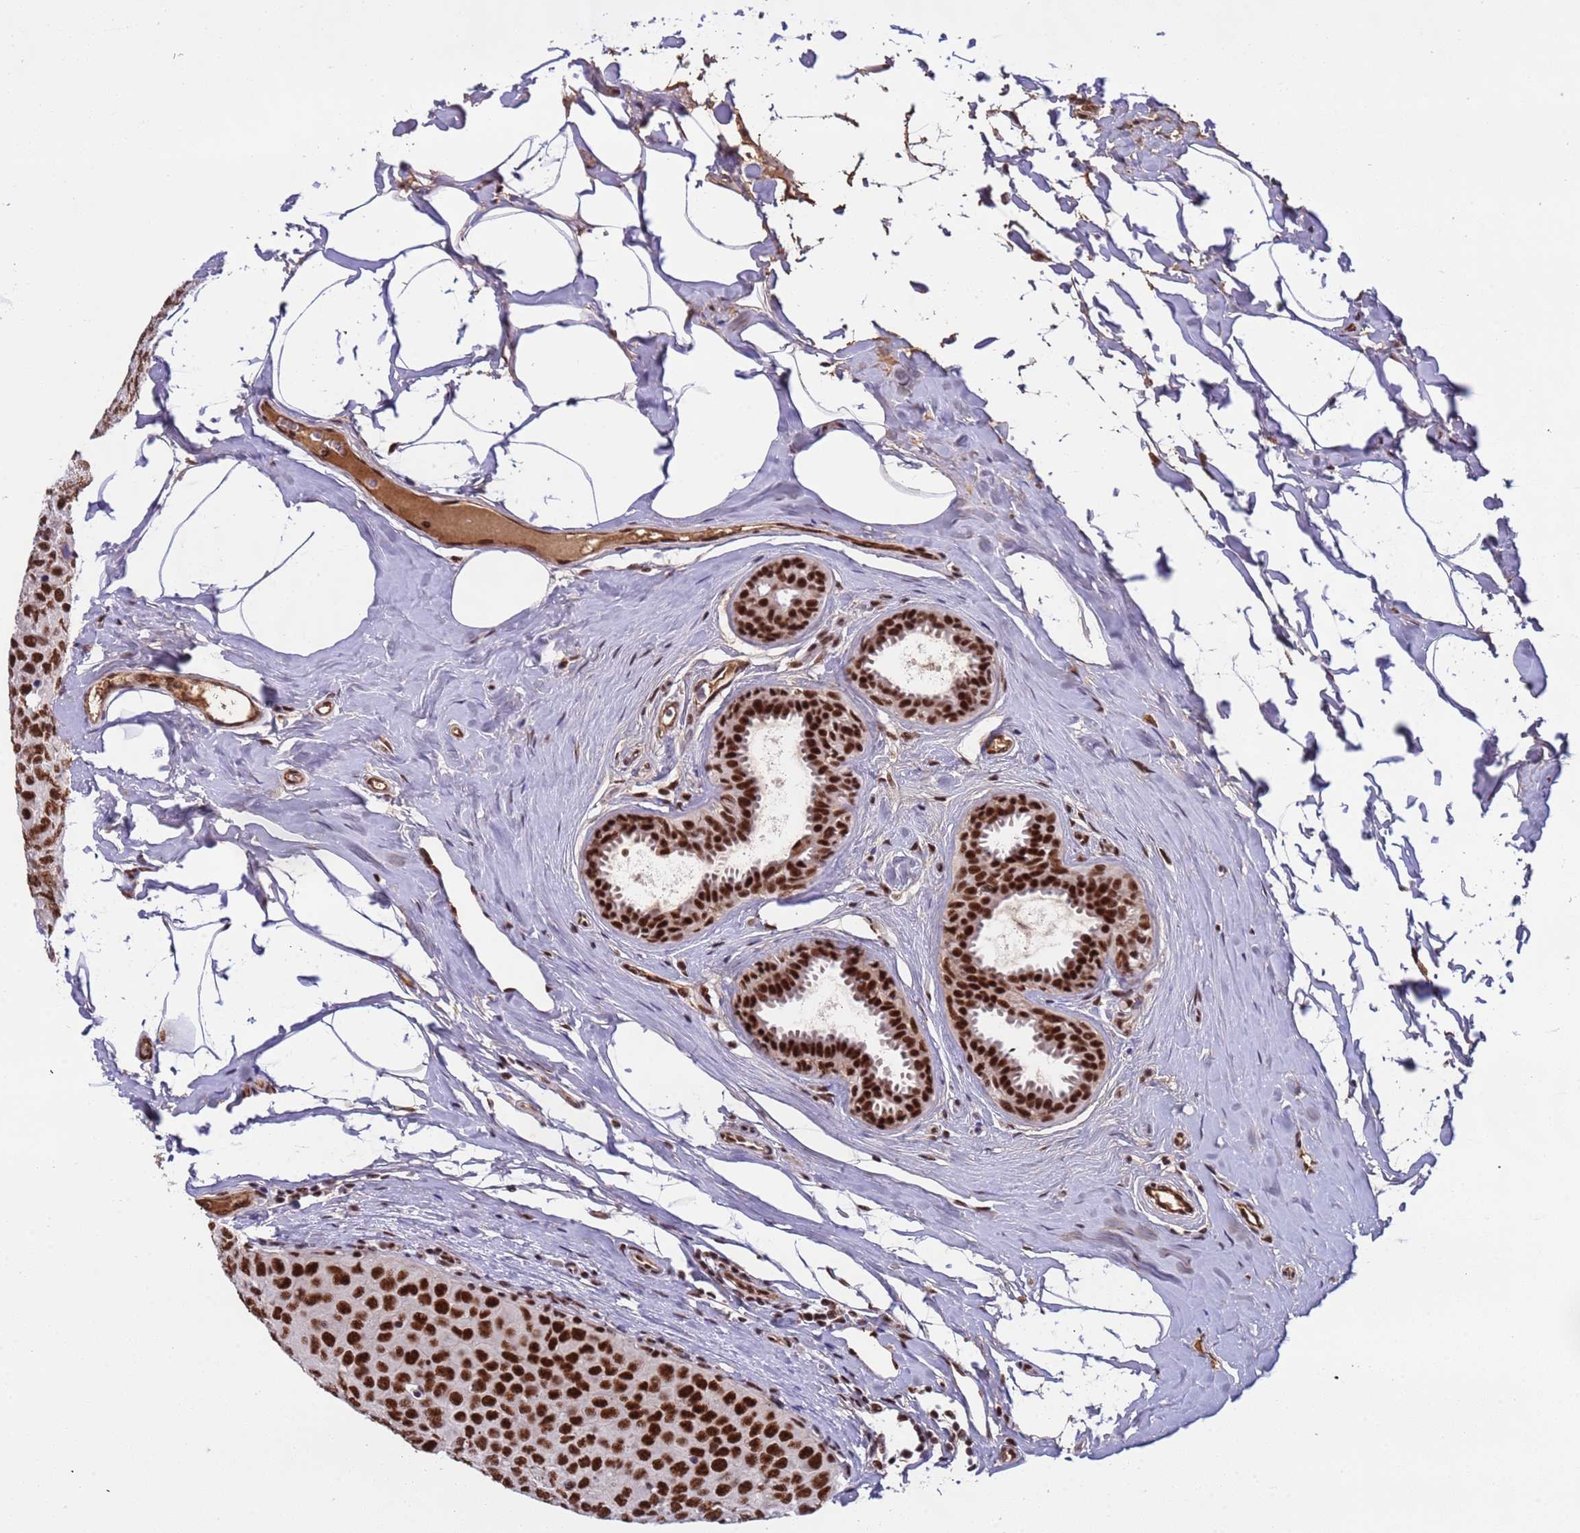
{"staining": {"intensity": "strong", "quantity": ">75%", "location": "nuclear"}, "tissue": "breast cancer", "cell_type": "Tumor cells", "image_type": "cancer", "snomed": [{"axis": "morphology", "description": "Duct carcinoma"}, {"axis": "topography", "description": "Breast"}], "caption": "Invasive ductal carcinoma (breast) was stained to show a protein in brown. There is high levels of strong nuclear expression in about >75% of tumor cells. Nuclei are stained in blue.", "gene": "SRRT", "patient": {"sex": "female", "age": 55}}